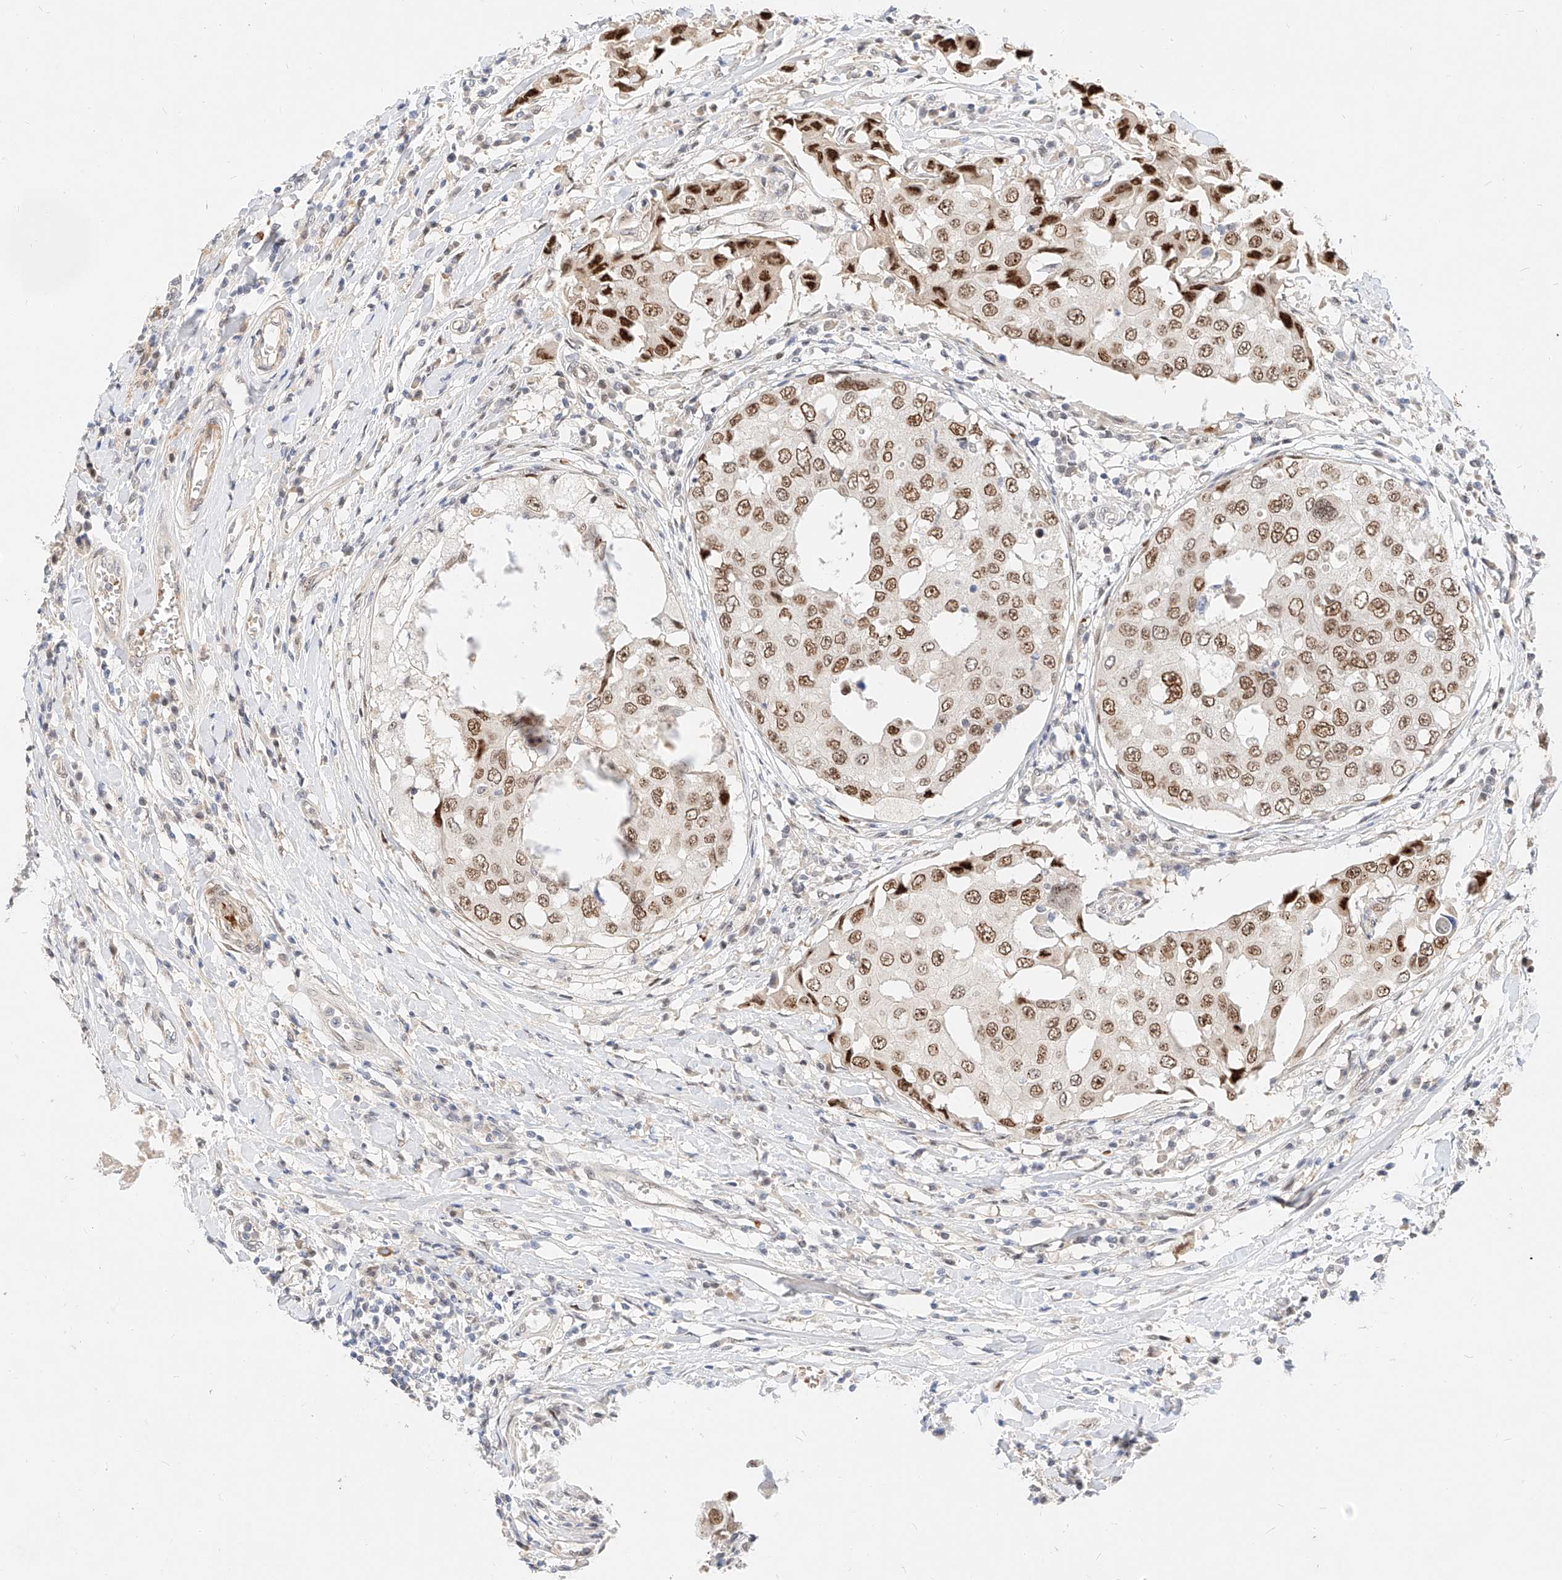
{"staining": {"intensity": "moderate", "quantity": ">75%", "location": "nuclear"}, "tissue": "breast cancer", "cell_type": "Tumor cells", "image_type": "cancer", "snomed": [{"axis": "morphology", "description": "Duct carcinoma"}, {"axis": "topography", "description": "Breast"}], "caption": "Immunohistochemistry of breast cancer shows medium levels of moderate nuclear staining in approximately >75% of tumor cells.", "gene": "CBX8", "patient": {"sex": "female", "age": 27}}